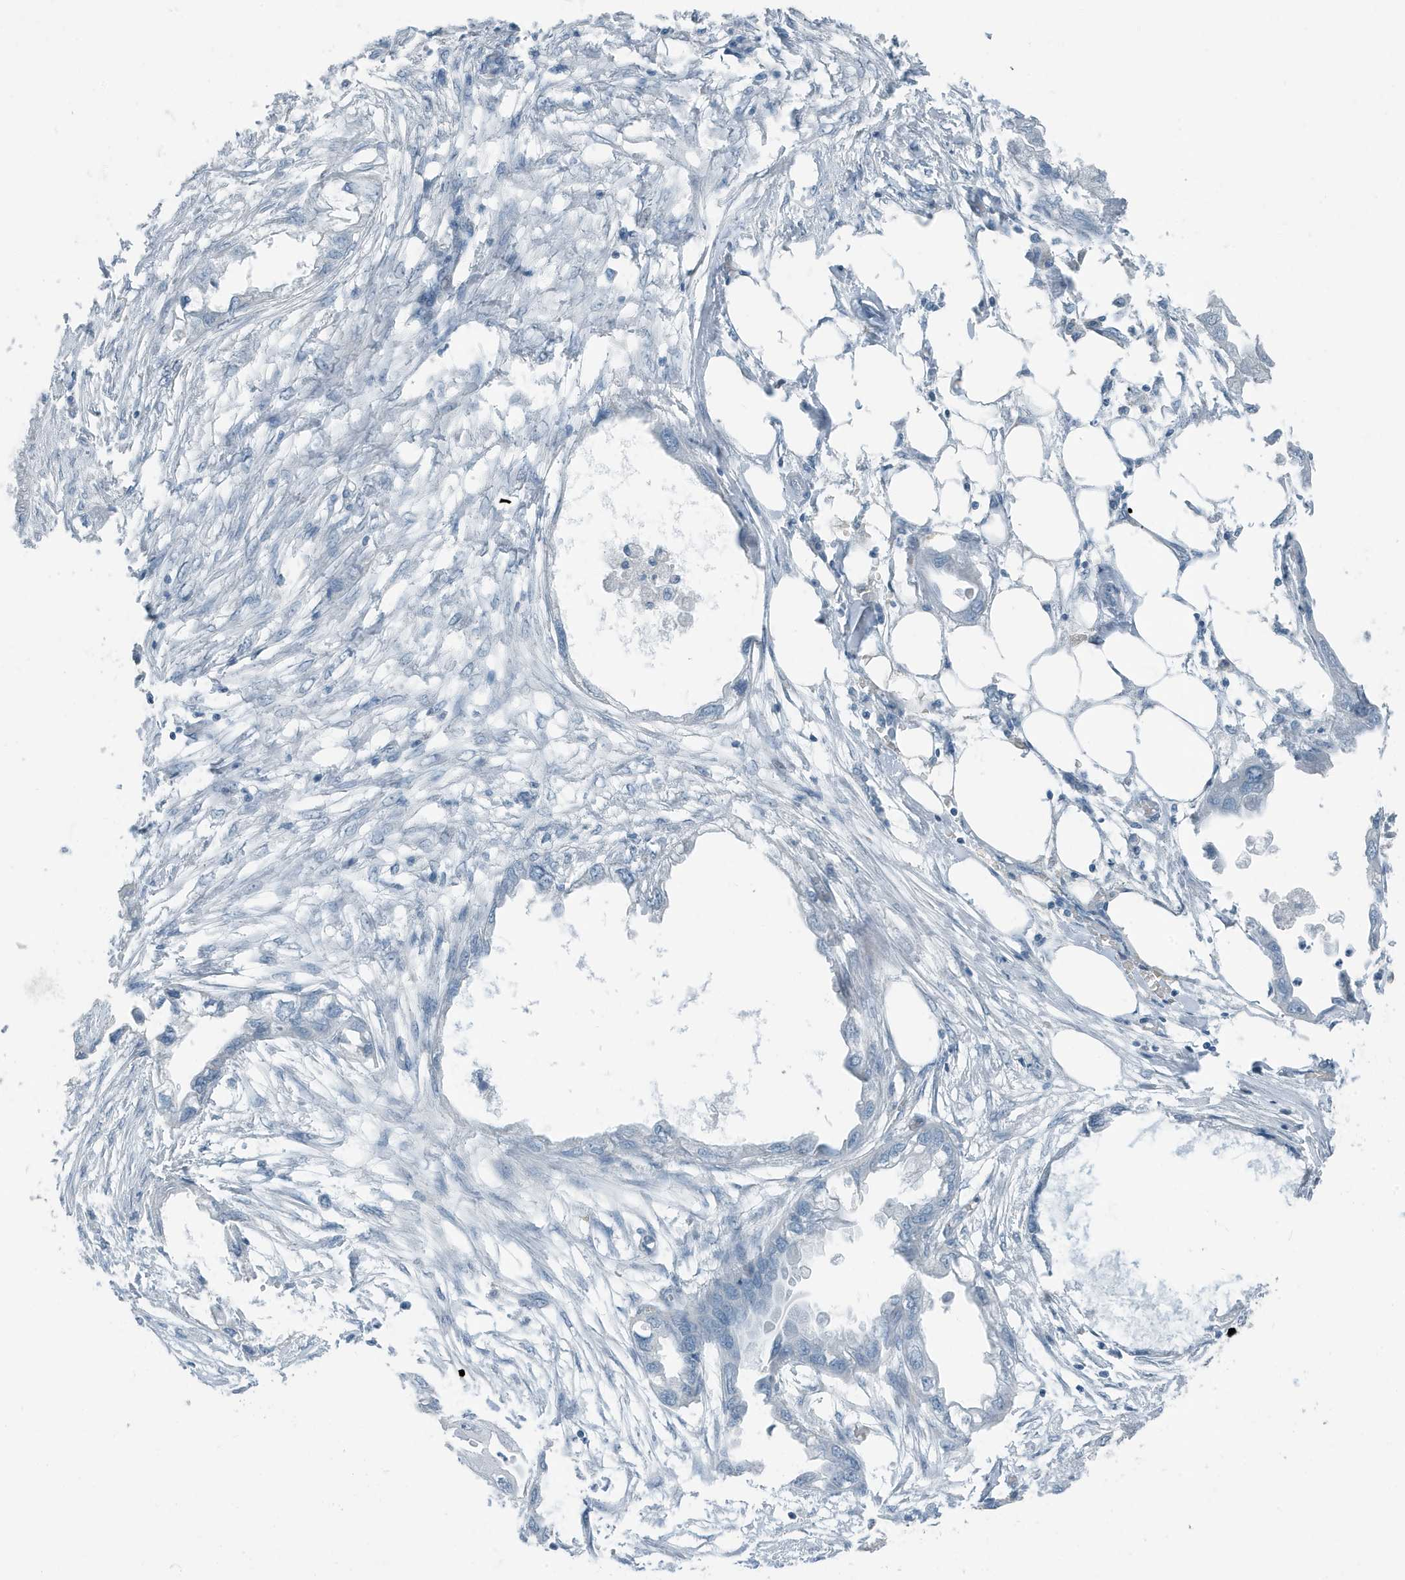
{"staining": {"intensity": "negative", "quantity": "none", "location": "none"}, "tissue": "endometrial cancer", "cell_type": "Tumor cells", "image_type": "cancer", "snomed": [{"axis": "morphology", "description": "Adenocarcinoma, NOS"}, {"axis": "morphology", "description": "Adenocarcinoma, metastatic, NOS"}, {"axis": "topography", "description": "Adipose tissue"}, {"axis": "topography", "description": "Endometrium"}], "caption": "DAB immunohistochemical staining of endometrial cancer (adenocarcinoma) reveals no significant expression in tumor cells. (Immunohistochemistry (ihc), brightfield microscopy, high magnification).", "gene": "FAM162A", "patient": {"sex": "female", "age": 67}}